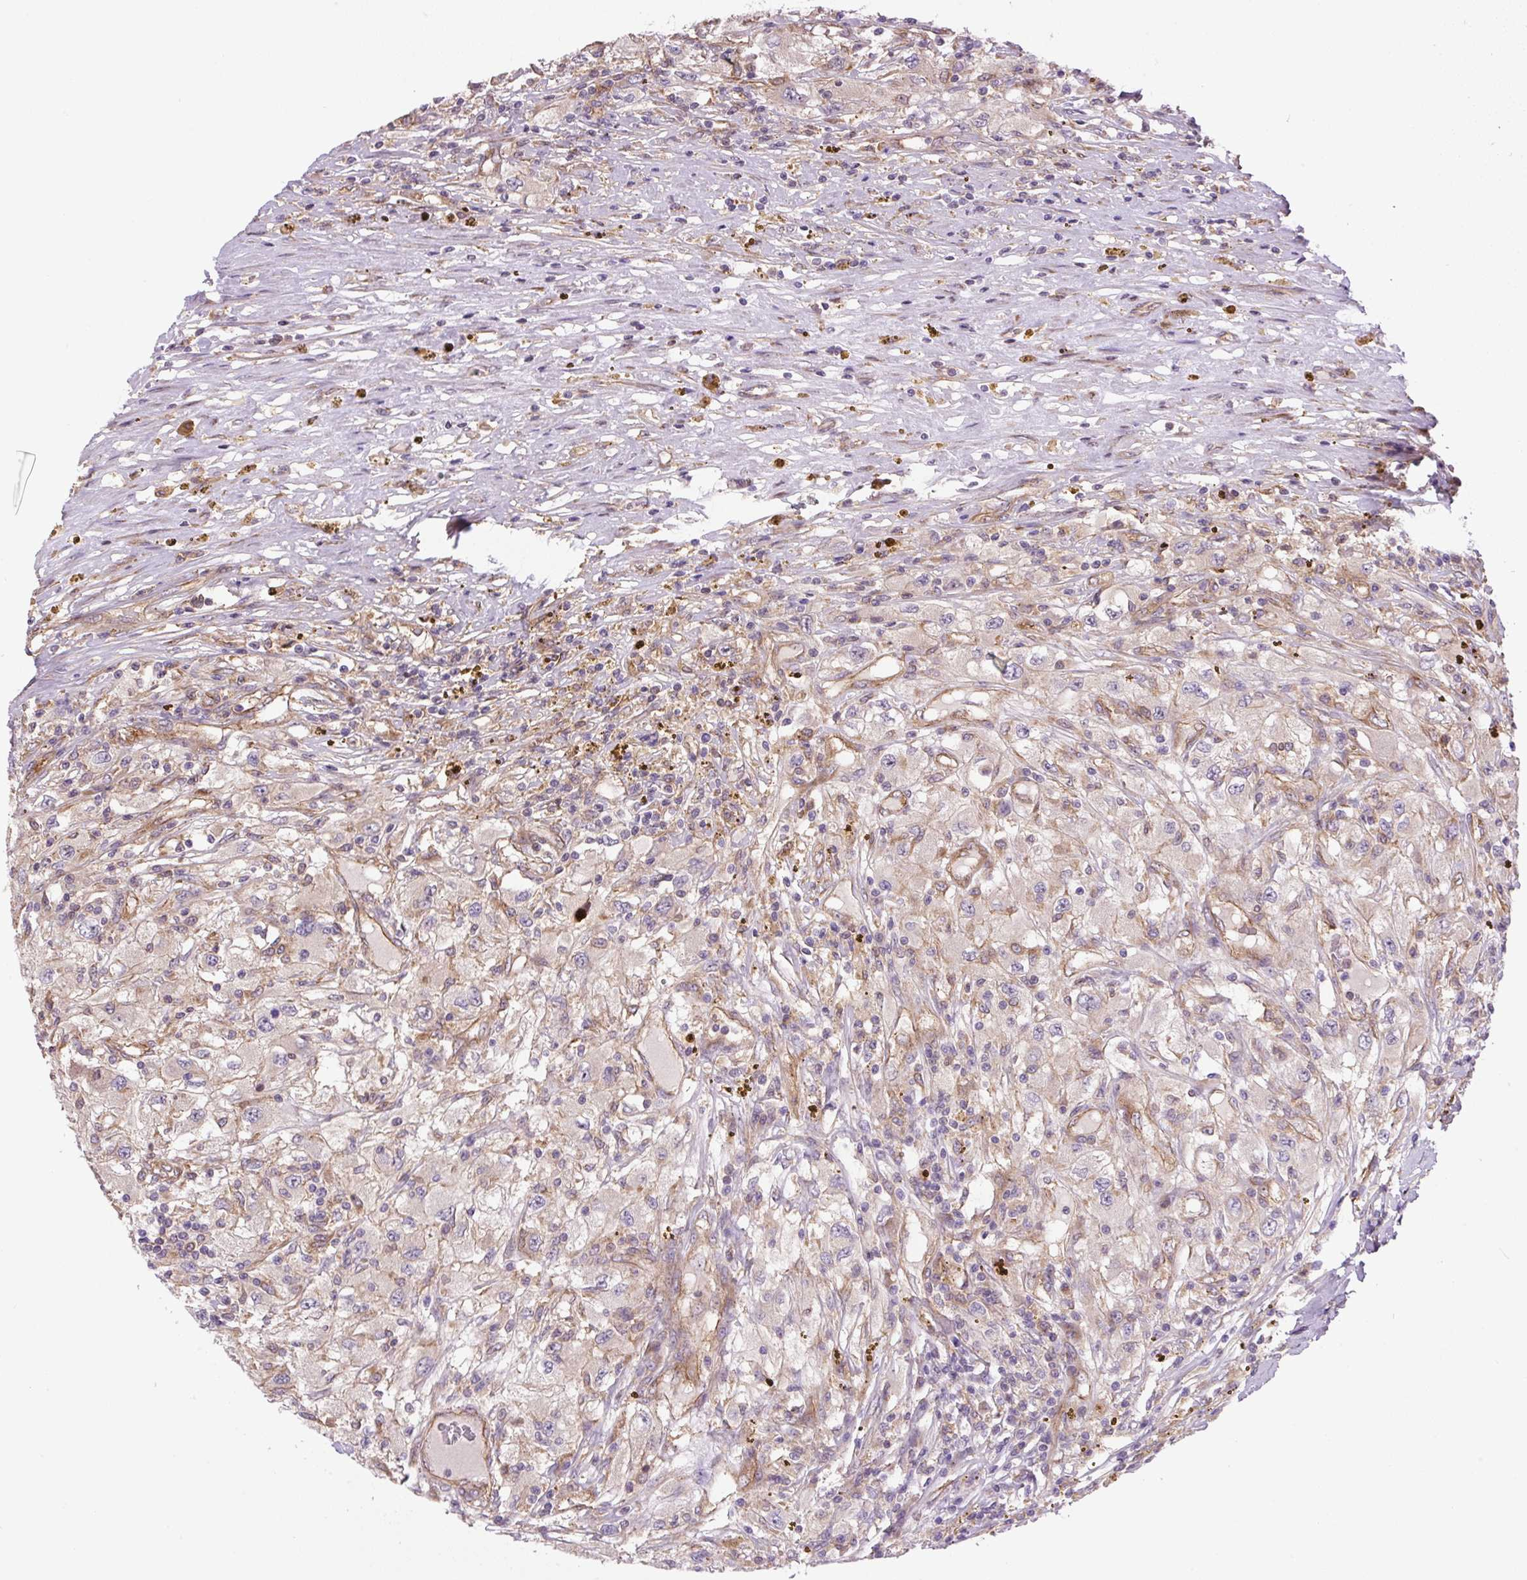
{"staining": {"intensity": "negative", "quantity": "none", "location": "none"}, "tissue": "renal cancer", "cell_type": "Tumor cells", "image_type": "cancer", "snomed": [{"axis": "morphology", "description": "Adenocarcinoma, NOS"}, {"axis": "topography", "description": "Kidney"}], "caption": "Tumor cells are negative for brown protein staining in renal cancer.", "gene": "SEPTIN10", "patient": {"sex": "female", "age": 67}}